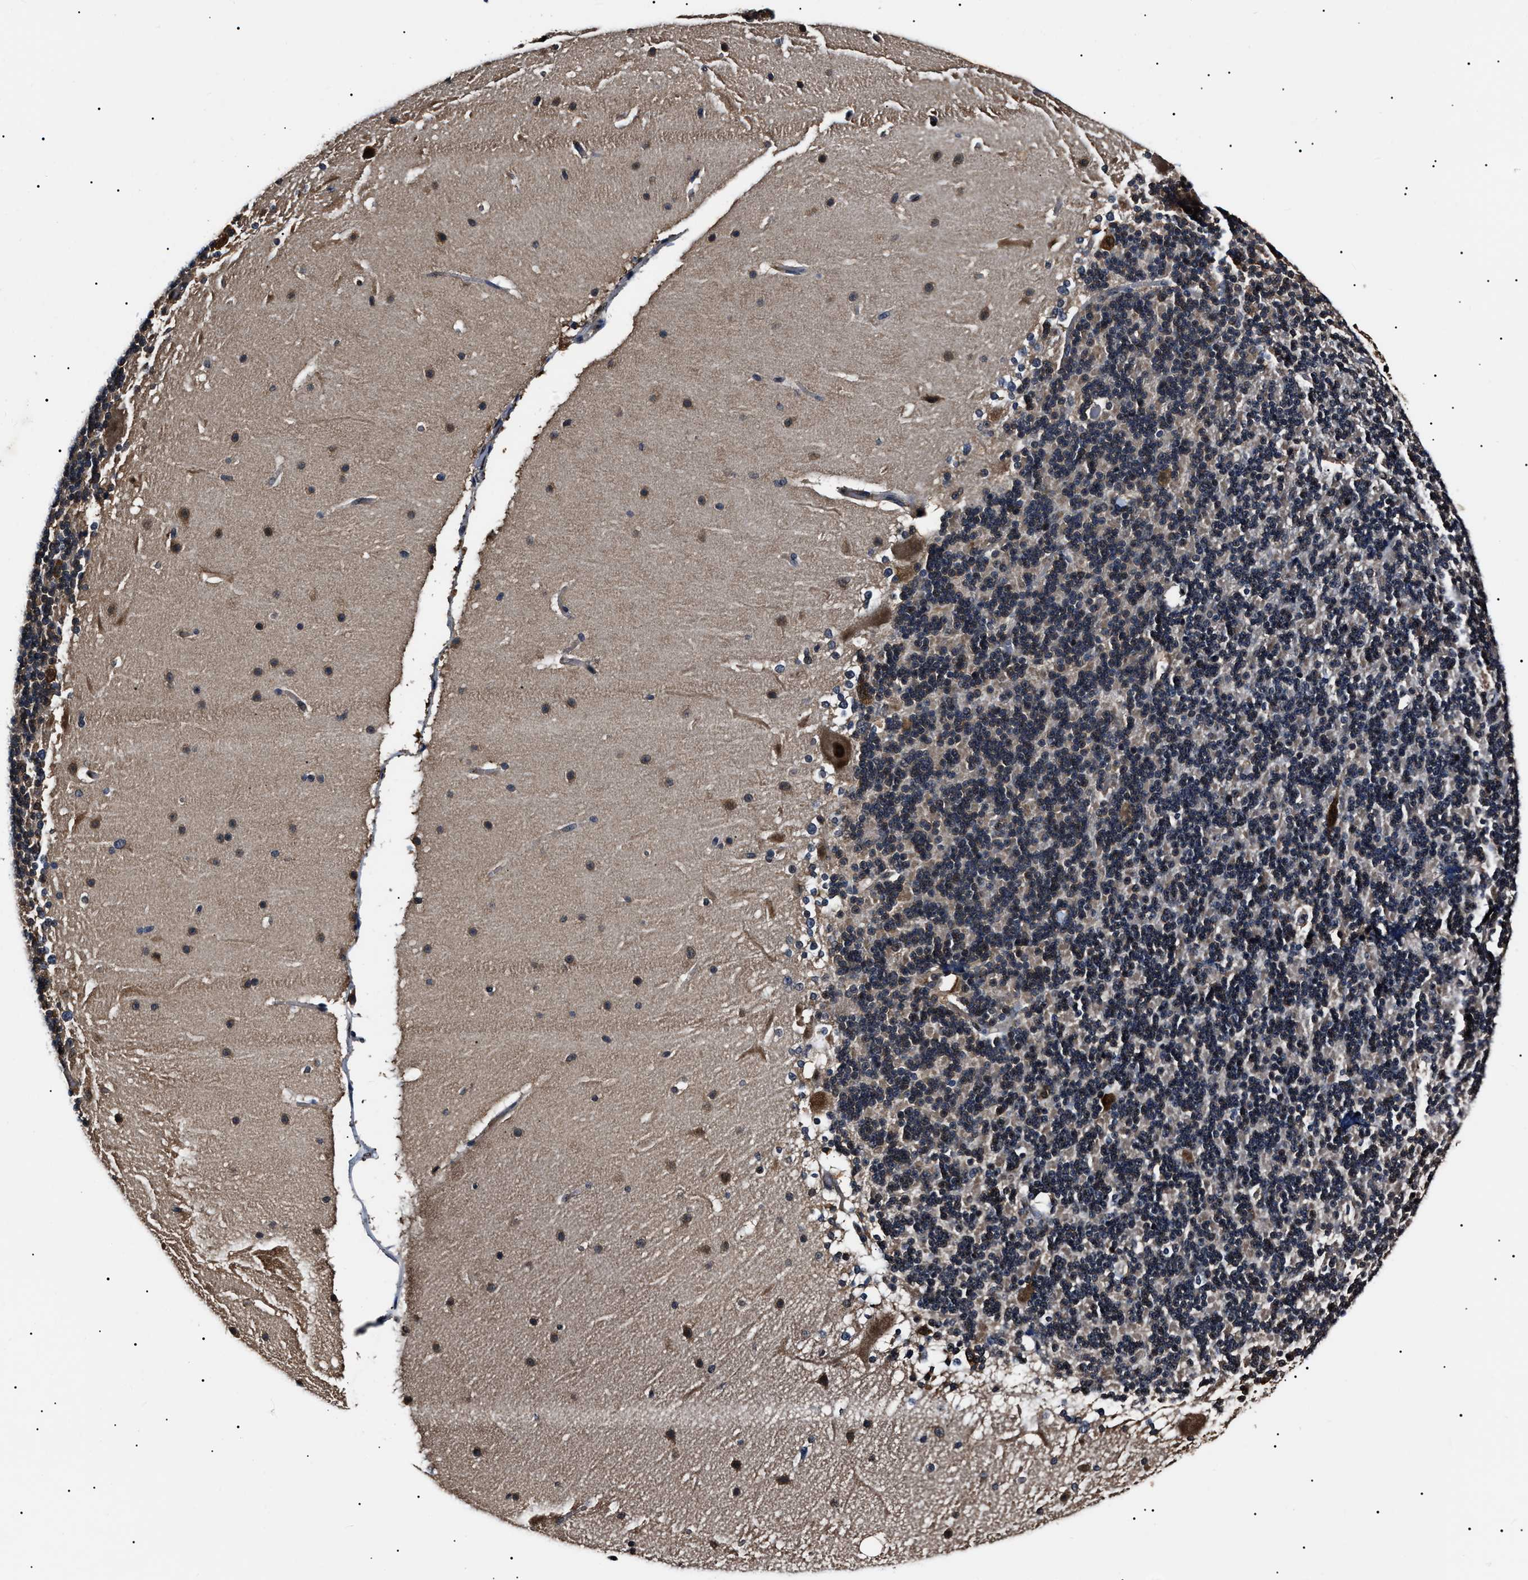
{"staining": {"intensity": "weak", "quantity": "25%-75%", "location": "cytoplasmic/membranous"}, "tissue": "cerebellum", "cell_type": "Cells in granular layer", "image_type": "normal", "snomed": [{"axis": "morphology", "description": "Normal tissue, NOS"}, {"axis": "topography", "description": "Cerebellum"}], "caption": "Cerebellum stained for a protein (brown) demonstrates weak cytoplasmic/membranous positive positivity in approximately 25%-75% of cells in granular layer.", "gene": "CCT8", "patient": {"sex": "female", "age": 19}}